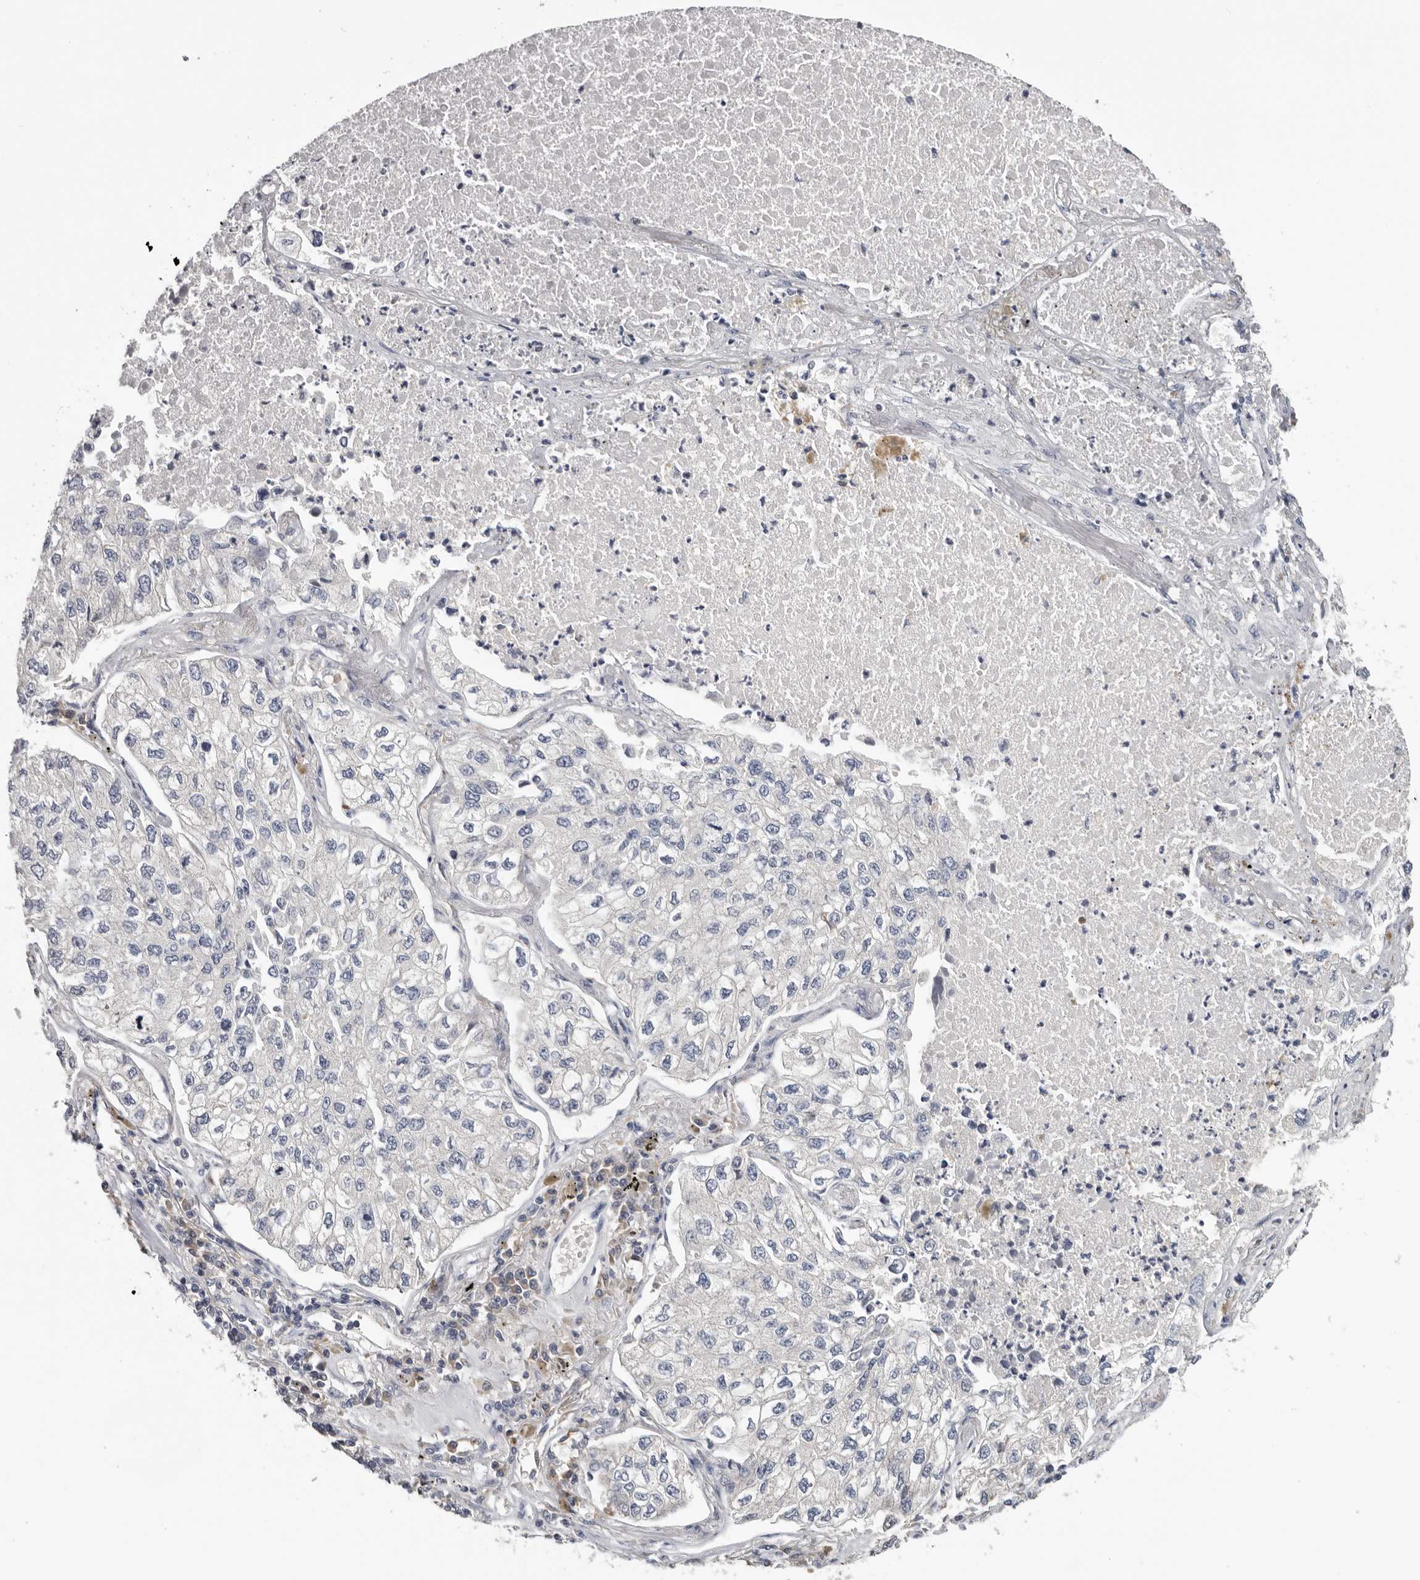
{"staining": {"intensity": "negative", "quantity": "none", "location": "none"}, "tissue": "lung cancer", "cell_type": "Tumor cells", "image_type": "cancer", "snomed": [{"axis": "morphology", "description": "Adenocarcinoma, NOS"}, {"axis": "topography", "description": "Lung"}], "caption": "Tumor cells are negative for protein expression in human lung adenocarcinoma.", "gene": "KIF2B", "patient": {"sex": "male", "age": 63}}